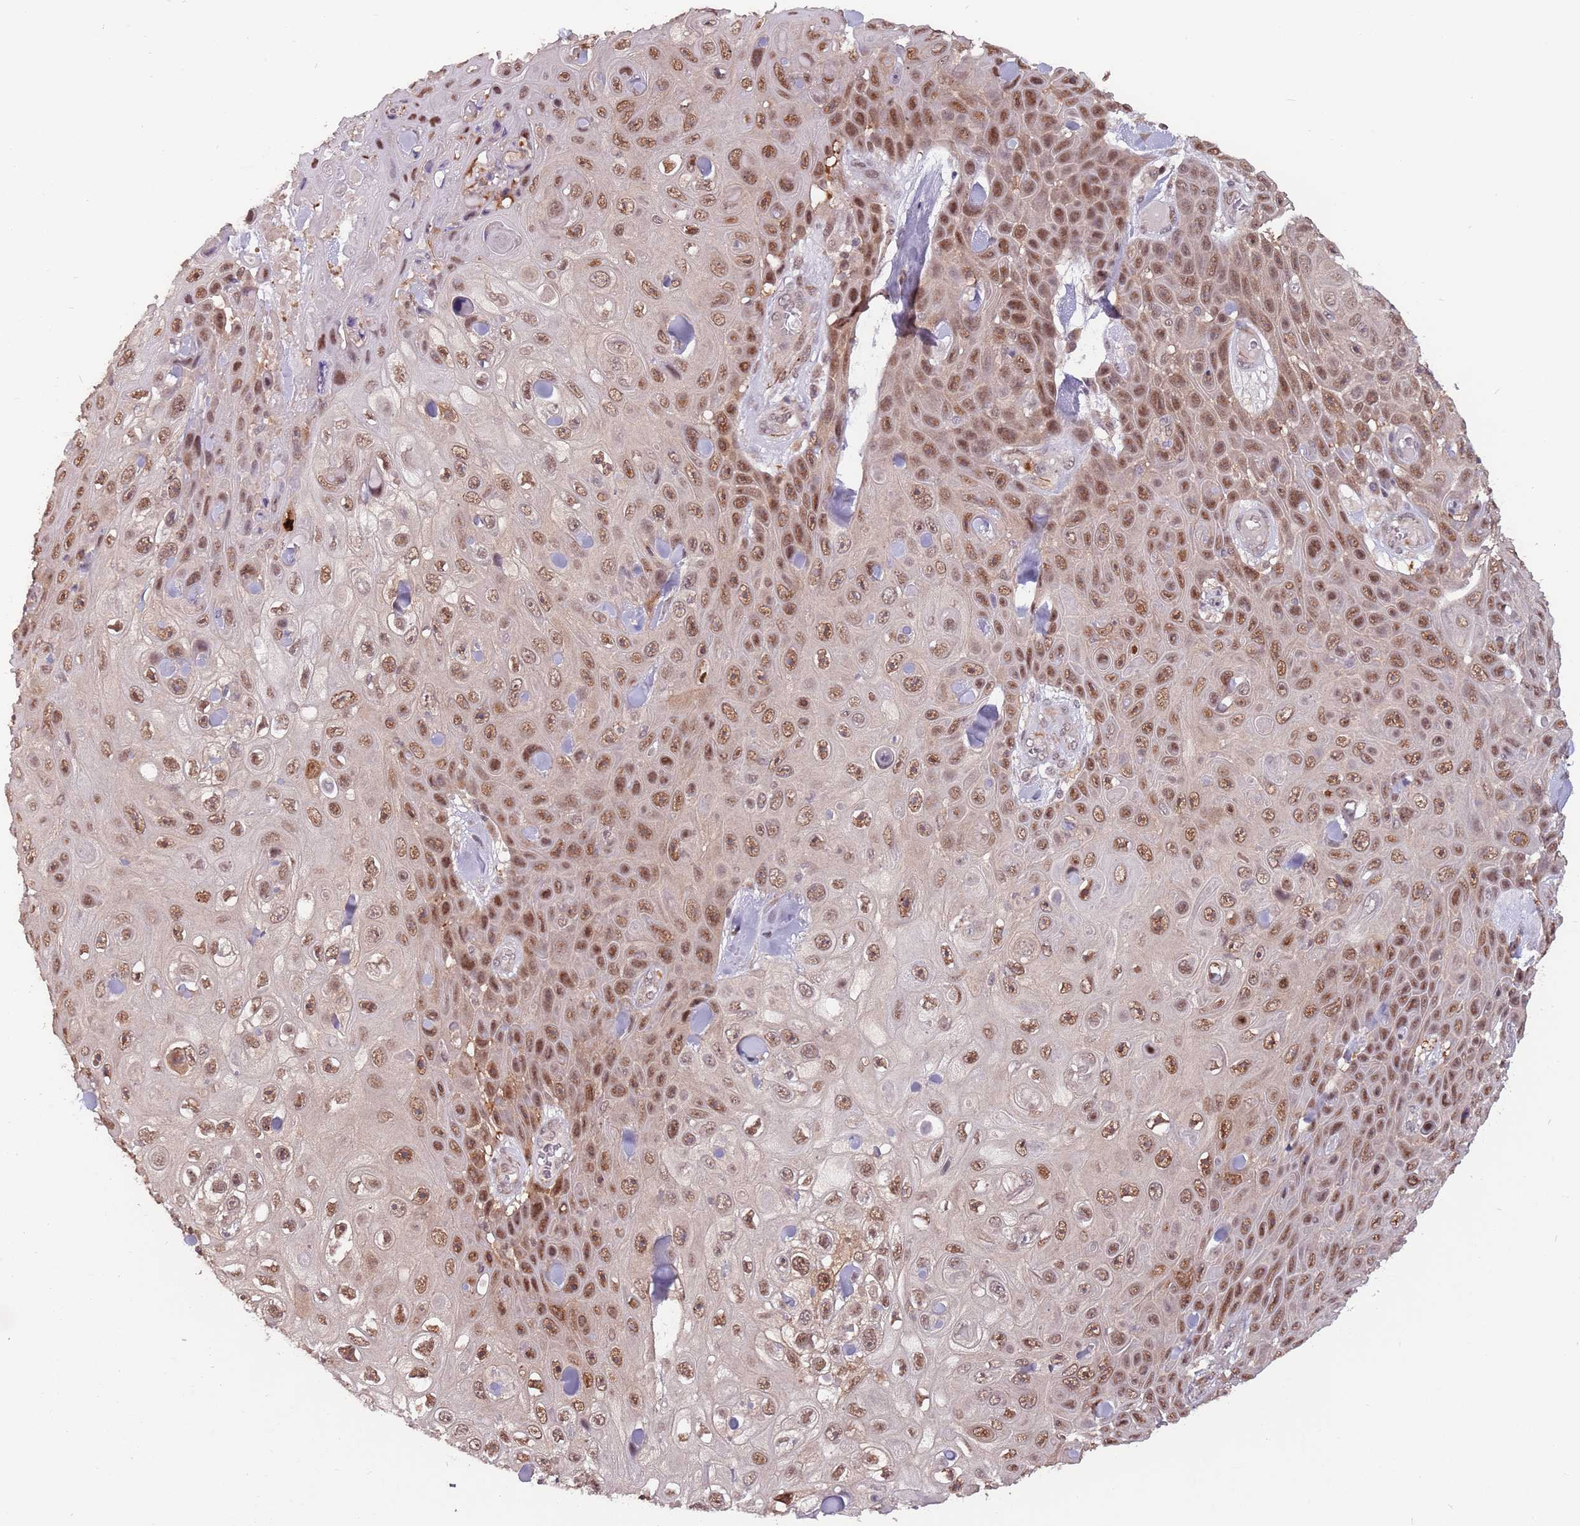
{"staining": {"intensity": "moderate", "quantity": ">75%", "location": "nuclear"}, "tissue": "skin cancer", "cell_type": "Tumor cells", "image_type": "cancer", "snomed": [{"axis": "morphology", "description": "Squamous cell carcinoma, NOS"}, {"axis": "topography", "description": "Skin"}], "caption": "High-power microscopy captured an IHC histopathology image of skin cancer (squamous cell carcinoma), revealing moderate nuclear expression in approximately >75% of tumor cells.", "gene": "ZBTB5", "patient": {"sex": "male", "age": 82}}